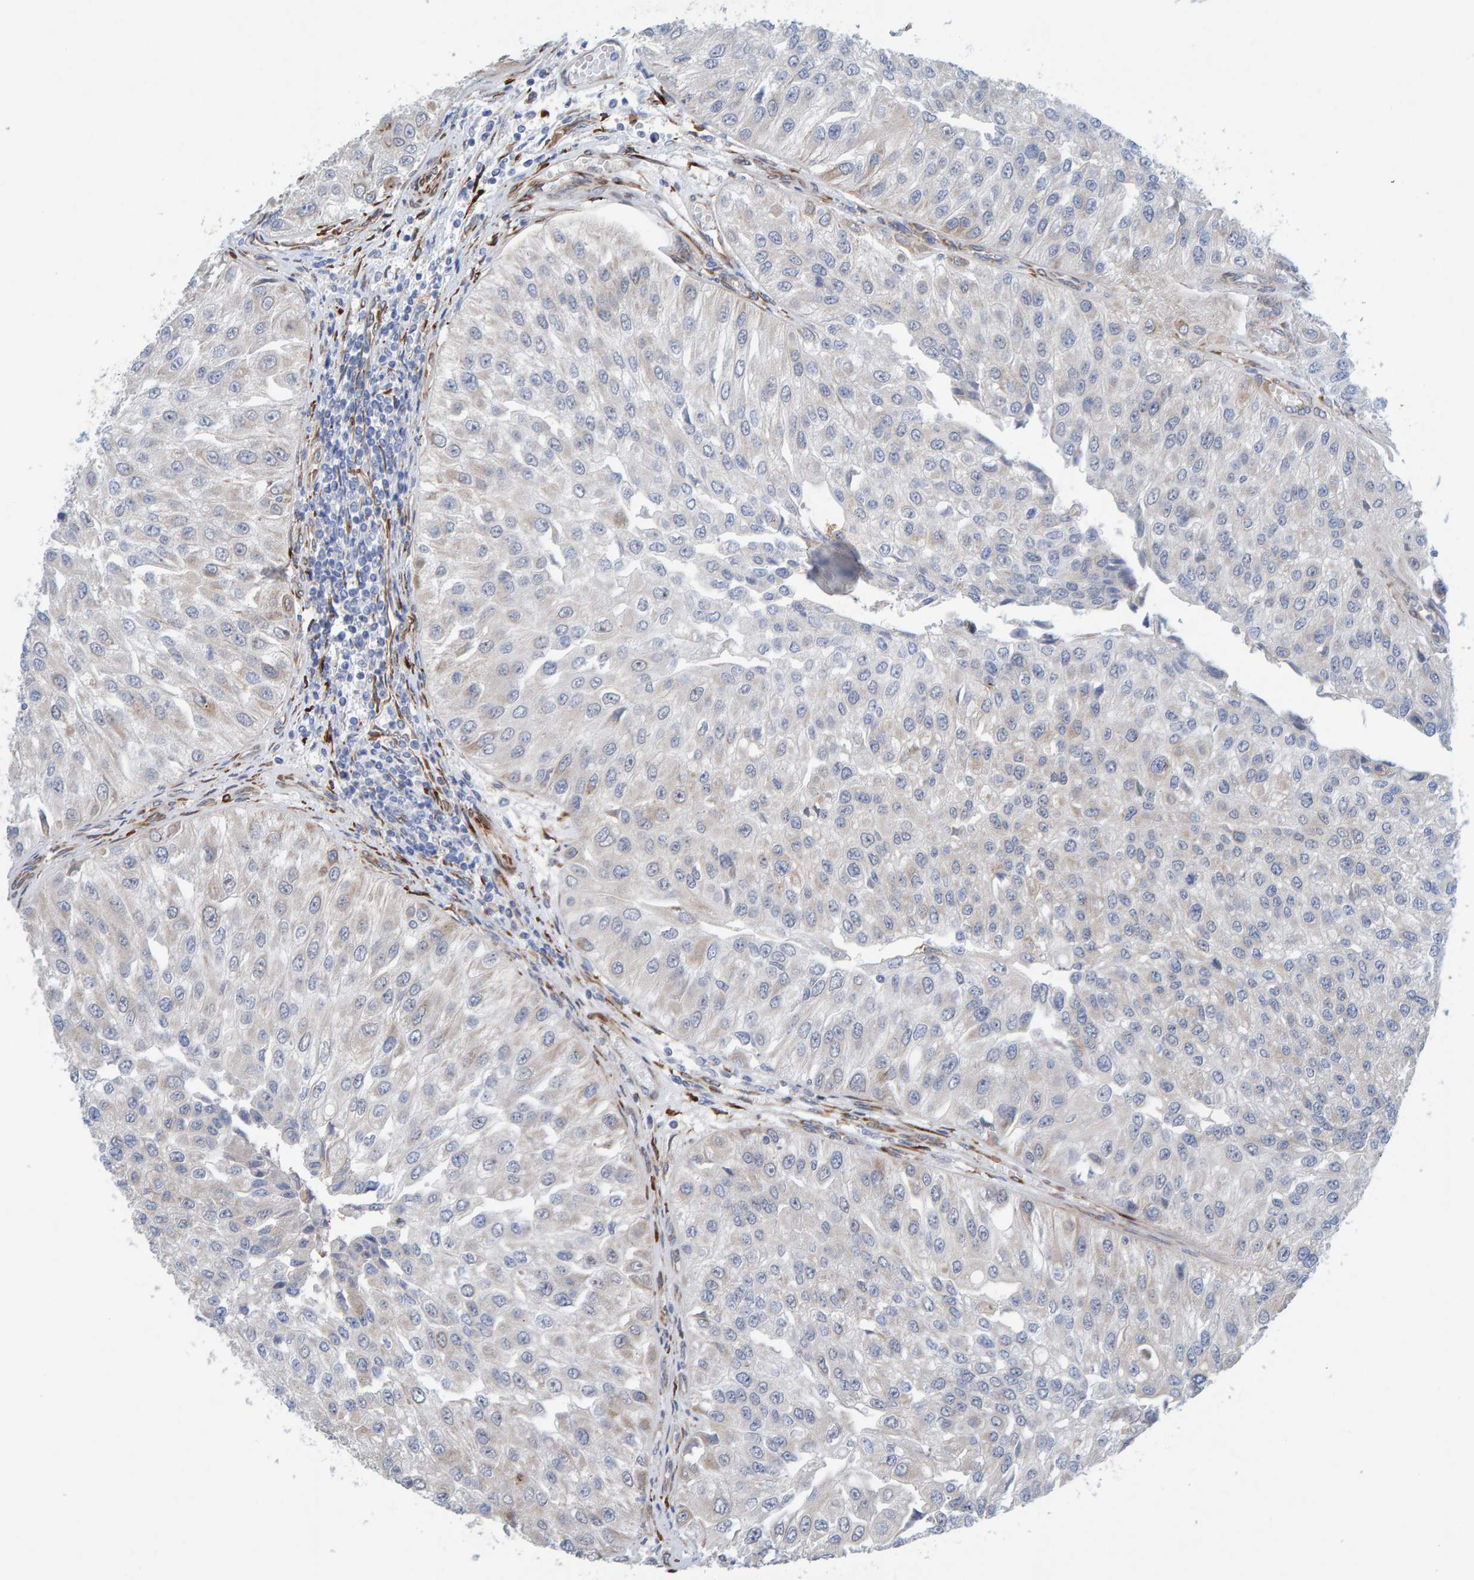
{"staining": {"intensity": "negative", "quantity": "none", "location": "none"}, "tissue": "urothelial cancer", "cell_type": "Tumor cells", "image_type": "cancer", "snomed": [{"axis": "morphology", "description": "Urothelial carcinoma, High grade"}, {"axis": "topography", "description": "Kidney"}, {"axis": "topography", "description": "Urinary bladder"}], "caption": "Immunohistochemical staining of urothelial carcinoma (high-grade) displays no significant expression in tumor cells.", "gene": "MMP16", "patient": {"sex": "male", "age": 77}}